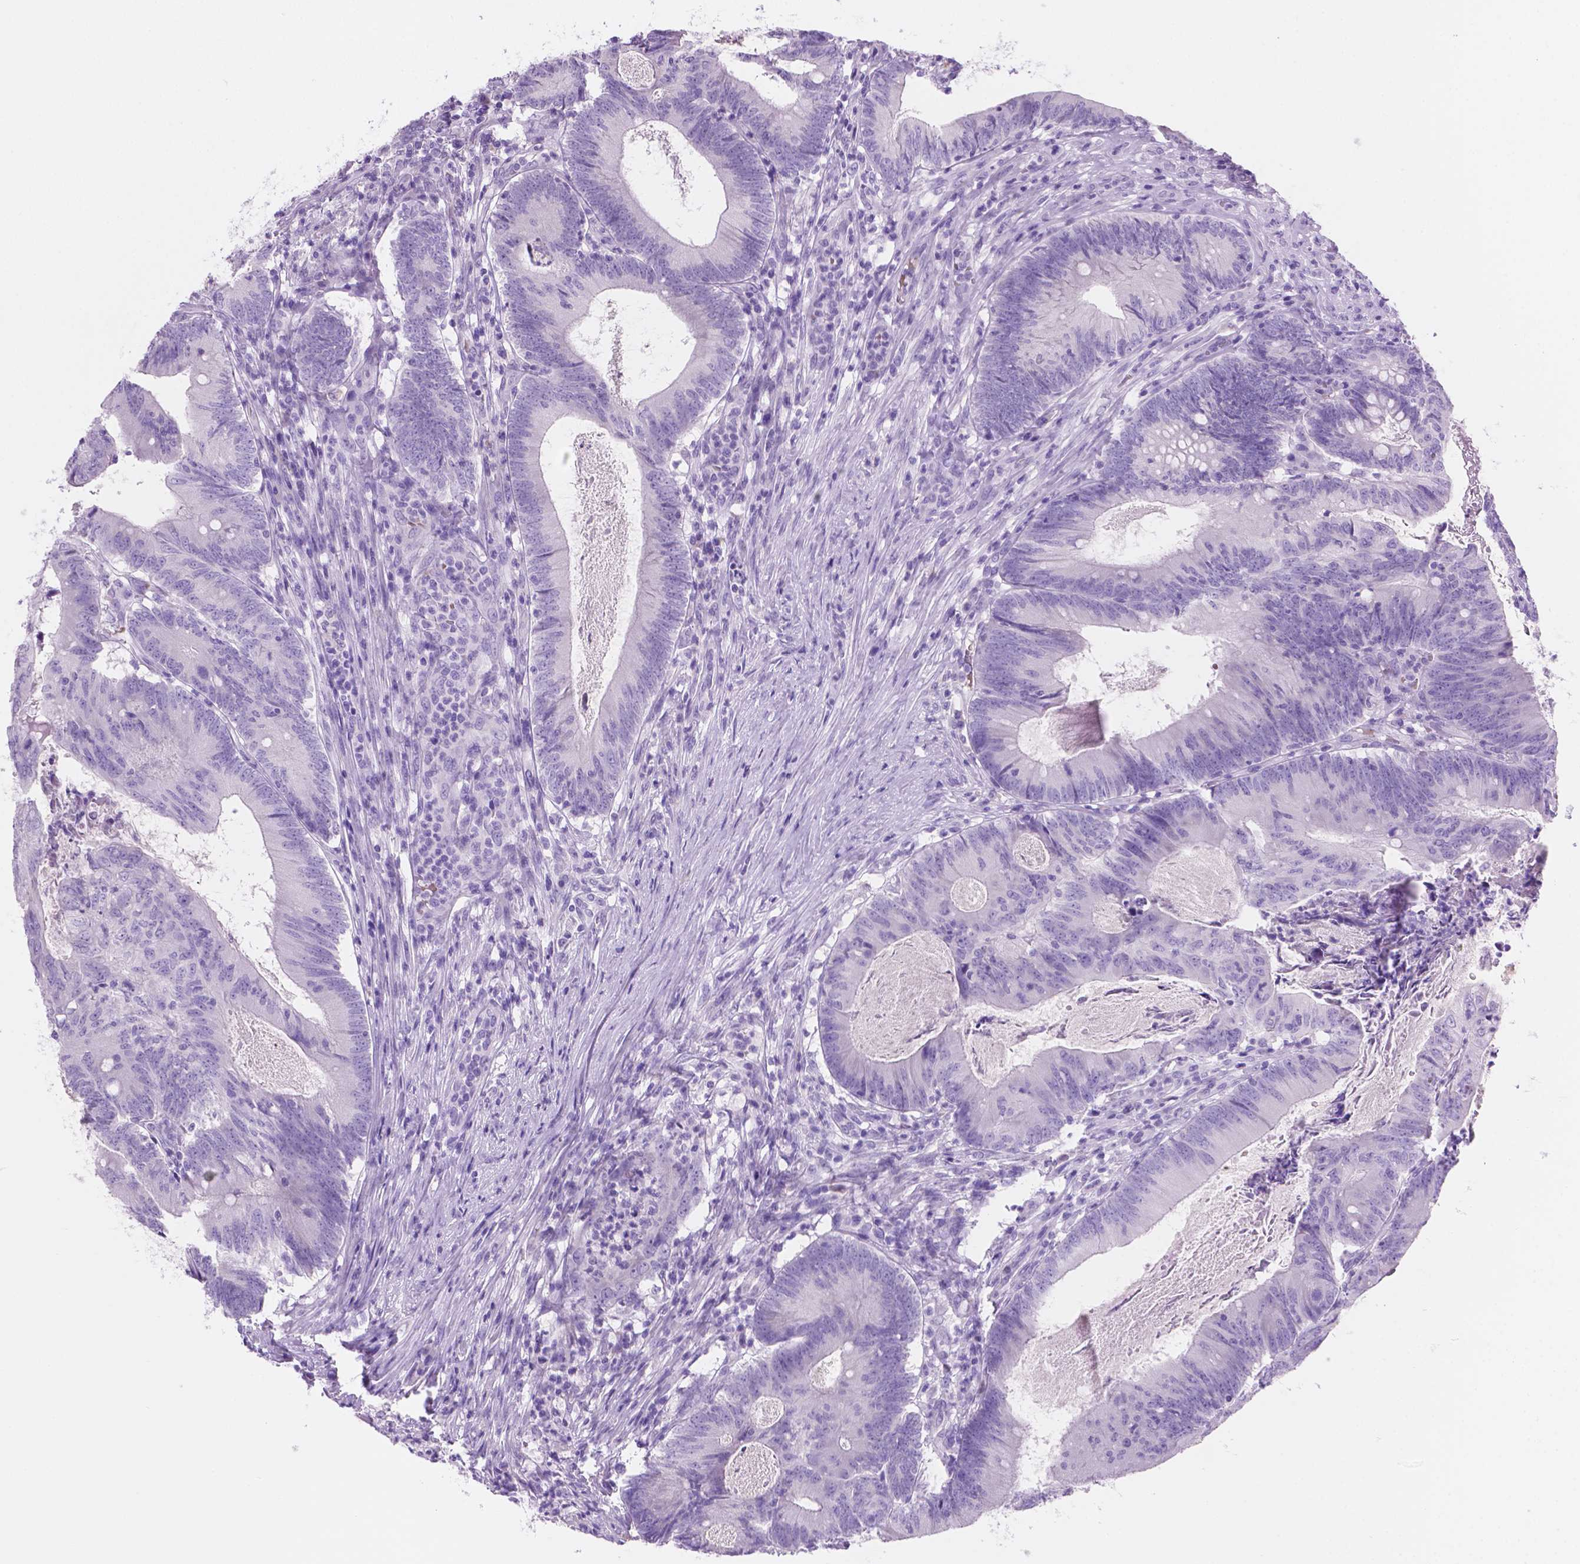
{"staining": {"intensity": "negative", "quantity": "none", "location": "none"}, "tissue": "colorectal cancer", "cell_type": "Tumor cells", "image_type": "cancer", "snomed": [{"axis": "morphology", "description": "Adenocarcinoma, NOS"}, {"axis": "topography", "description": "Colon"}], "caption": "High power microscopy histopathology image of an immunohistochemistry micrograph of colorectal adenocarcinoma, revealing no significant staining in tumor cells.", "gene": "GRIN2B", "patient": {"sex": "female", "age": 70}}